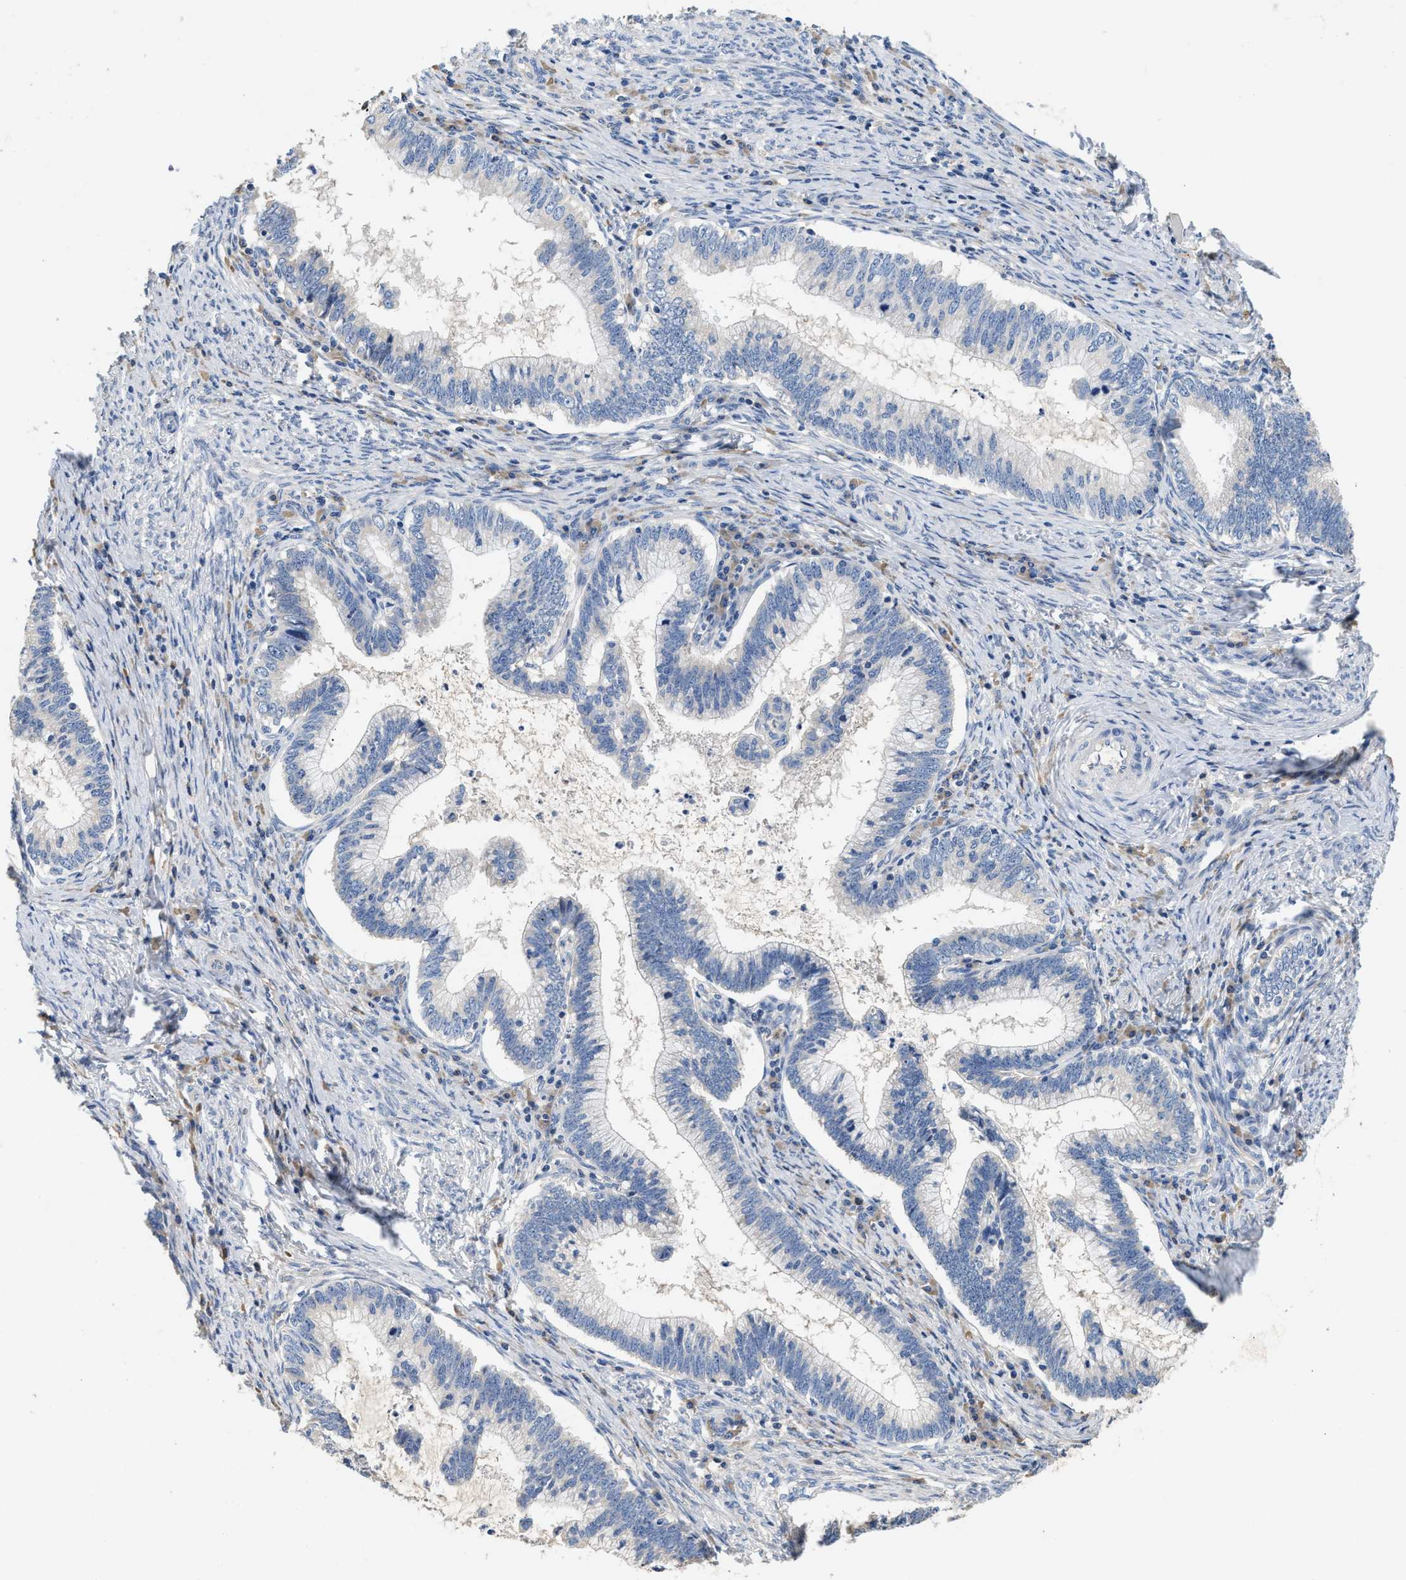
{"staining": {"intensity": "negative", "quantity": "none", "location": "none"}, "tissue": "cervical cancer", "cell_type": "Tumor cells", "image_type": "cancer", "snomed": [{"axis": "morphology", "description": "Adenocarcinoma, NOS"}, {"axis": "topography", "description": "Cervix"}], "caption": "DAB immunohistochemical staining of human cervical cancer (adenocarcinoma) demonstrates no significant expression in tumor cells.", "gene": "IL17RC", "patient": {"sex": "female", "age": 36}}